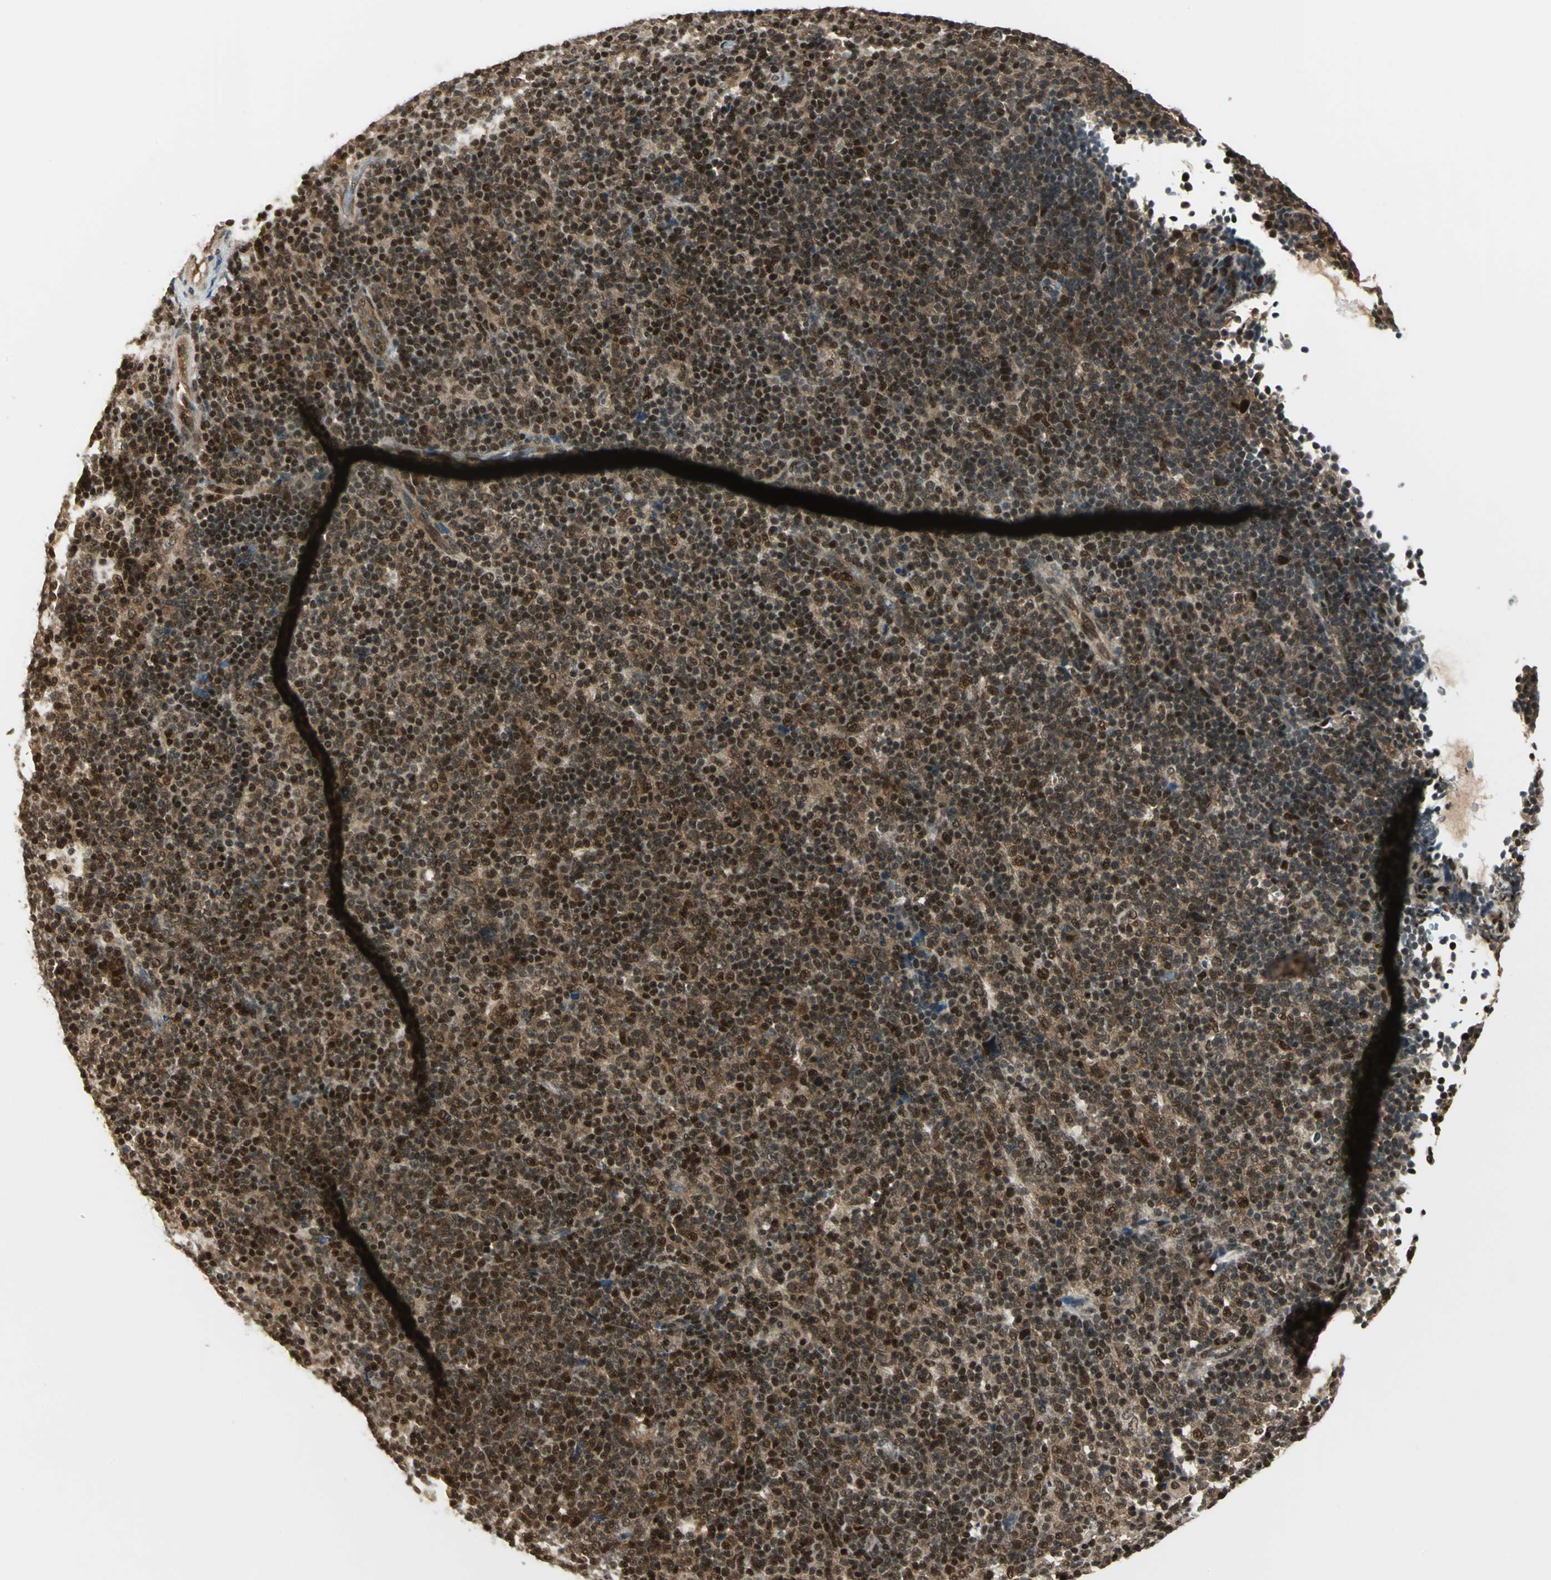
{"staining": {"intensity": "strong", "quantity": ">75%", "location": "cytoplasmic/membranous,nuclear"}, "tissue": "lymphoma", "cell_type": "Tumor cells", "image_type": "cancer", "snomed": [{"axis": "morphology", "description": "Malignant lymphoma, non-Hodgkin's type, Low grade"}, {"axis": "topography", "description": "Lymph node"}], "caption": "Human low-grade malignant lymphoma, non-Hodgkin's type stained with a protein marker shows strong staining in tumor cells.", "gene": "PSMC3", "patient": {"sex": "male", "age": 70}}